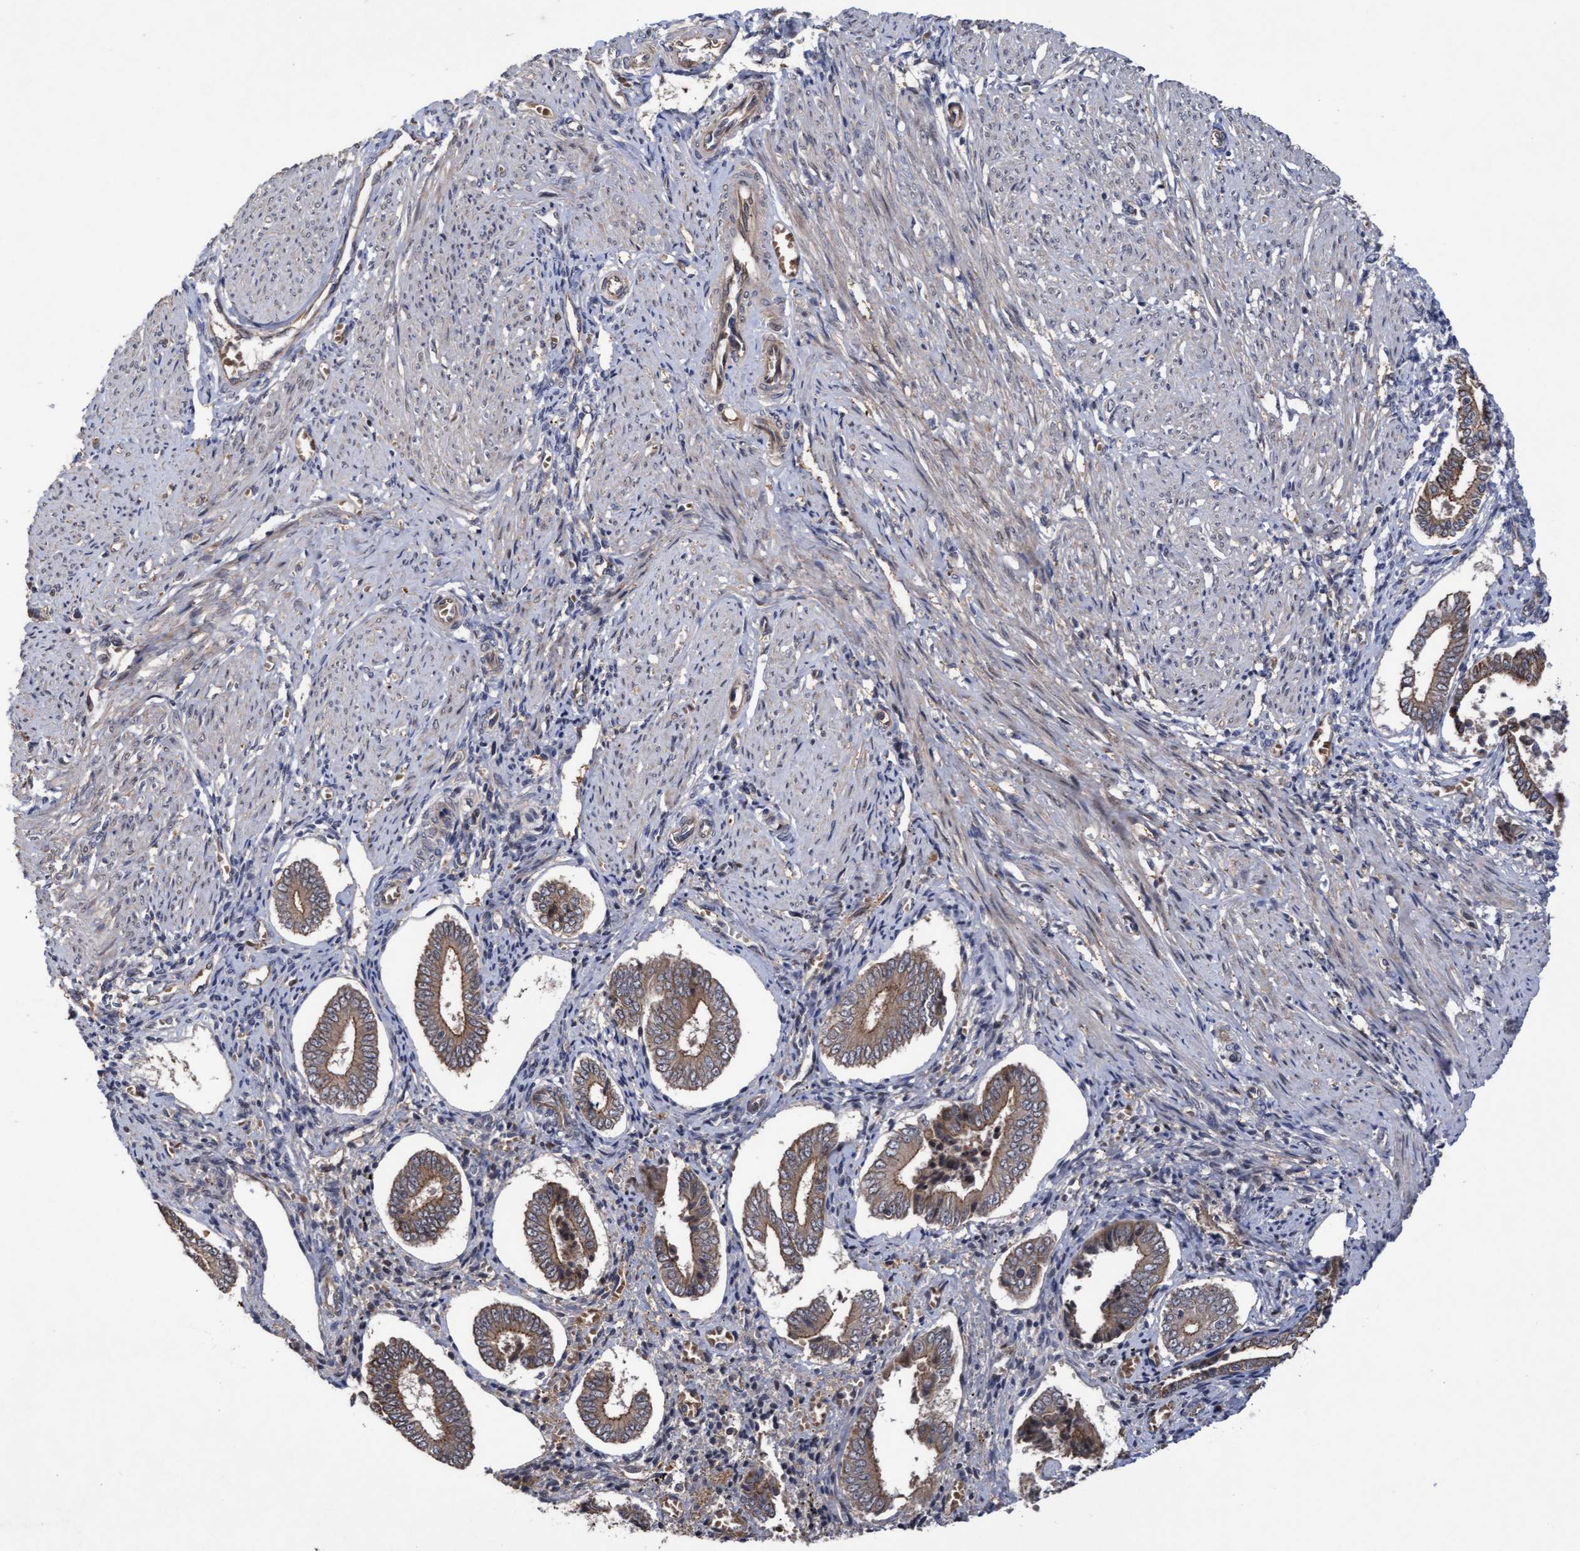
{"staining": {"intensity": "negative", "quantity": "none", "location": "none"}, "tissue": "endometrium", "cell_type": "Cells in endometrial stroma", "image_type": "normal", "snomed": [{"axis": "morphology", "description": "Normal tissue, NOS"}, {"axis": "topography", "description": "Endometrium"}], "caption": "A histopathology image of endometrium stained for a protein reveals no brown staining in cells in endometrial stroma. The staining was performed using DAB (3,3'-diaminobenzidine) to visualize the protein expression in brown, while the nuclei were stained in blue with hematoxylin (Magnification: 20x).", "gene": "COBL", "patient": {"sex": "female", "age": 42}}